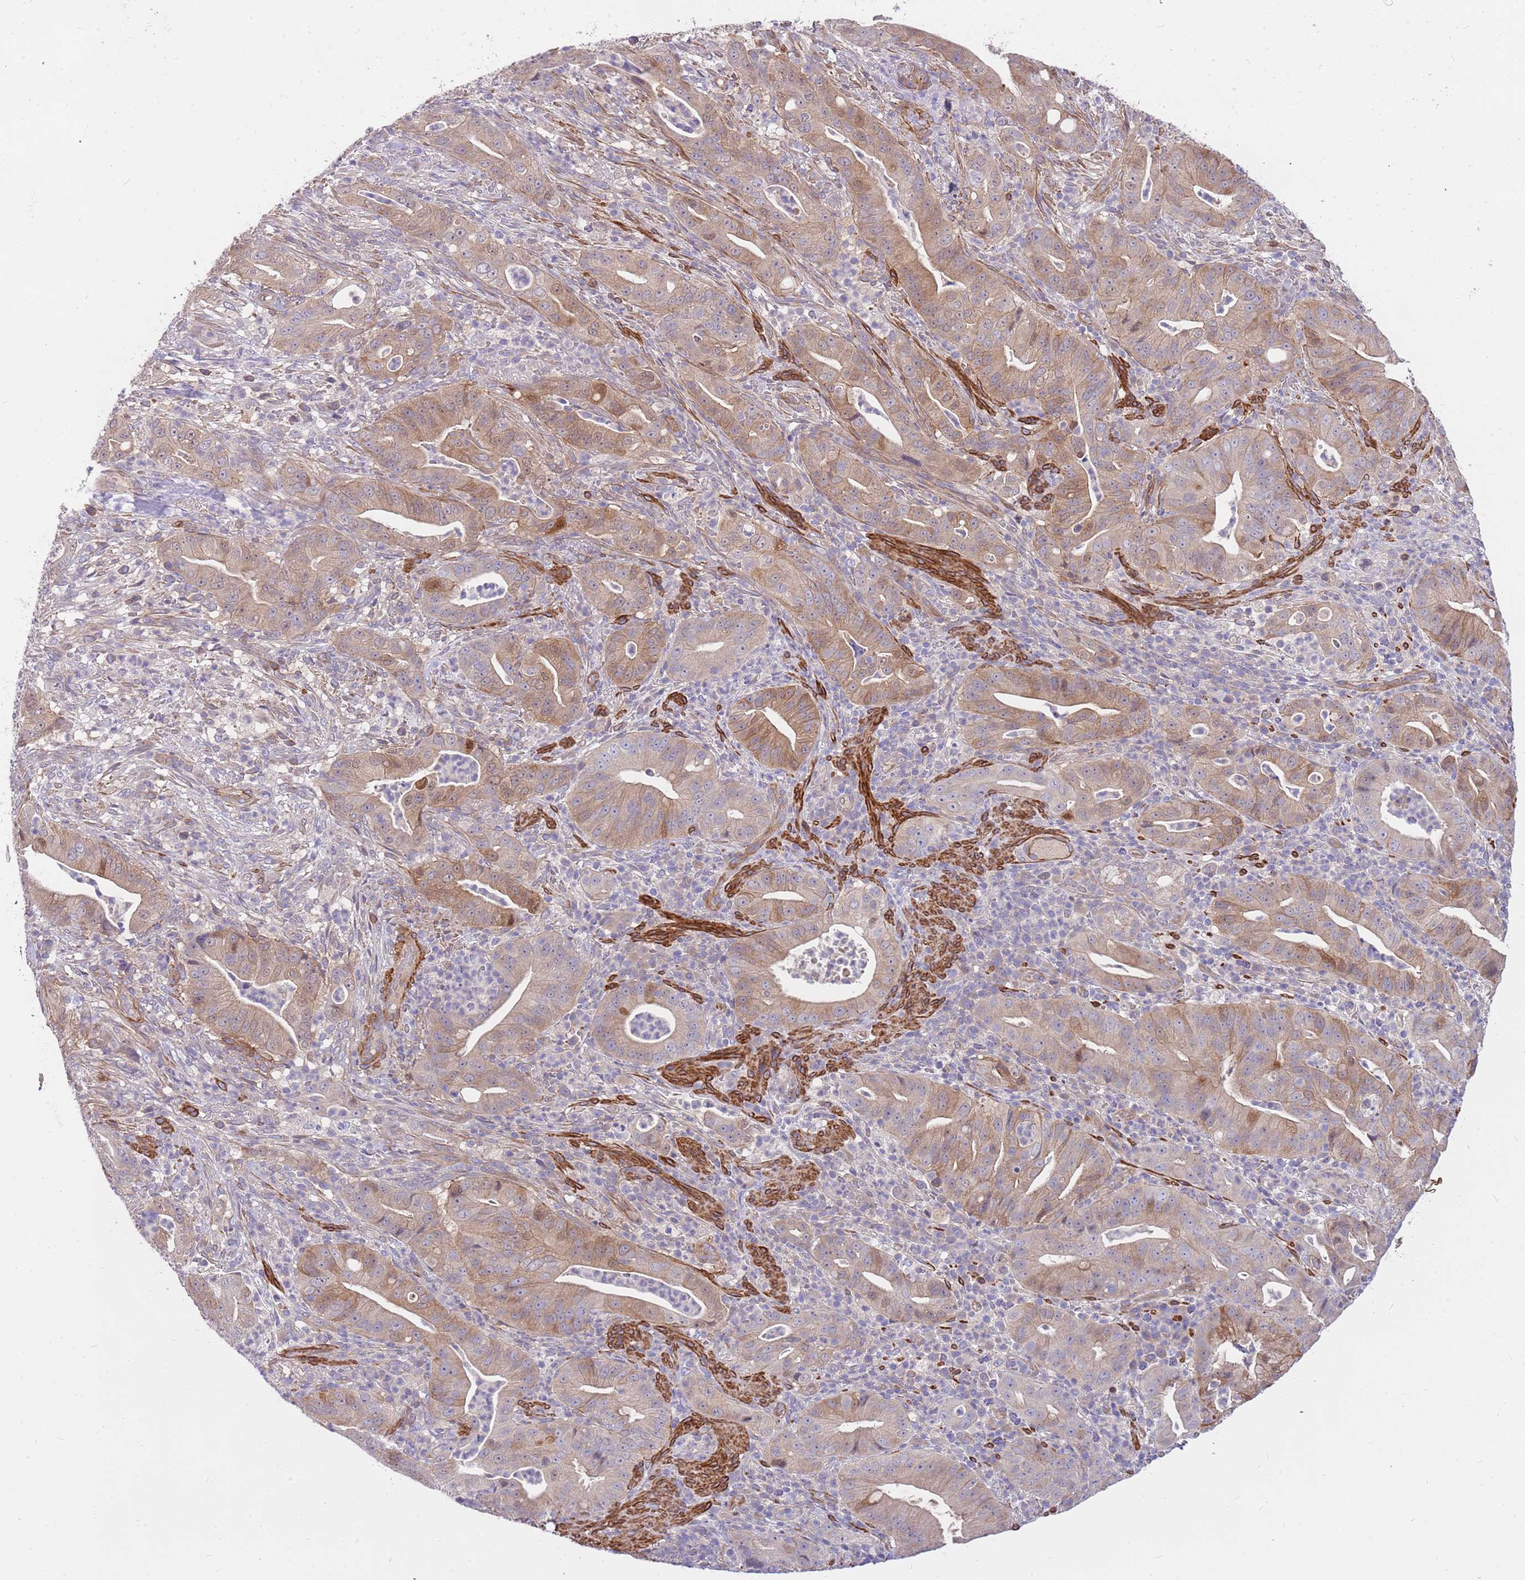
{"staining": {"intensity": "moderate", "quantity": "25%-75%", "location": "cytoplasmic/membranous"}, "tissue": "pancreatic cancer", "cell_type": "Tumor cells", "image_type": "cancer", "snomed": [{"axis": "morphology", "description": "Adenocarcinoma, NOS"}, {"axis": "topography", "description": "Pancreas"}], "caption": "Immunohistochemistry (IHC) photomicrograph of neoplastic tissue: pancreatic cancer stained using IHC reveals medium levels of moderate protein expression localized specifically in the cytoplasmic/membranous of tumor cells, appearing as a cytoplasmic/membranous brown color.", "gene": "MVD", "patient": {"sex": "male", "age": 71}}